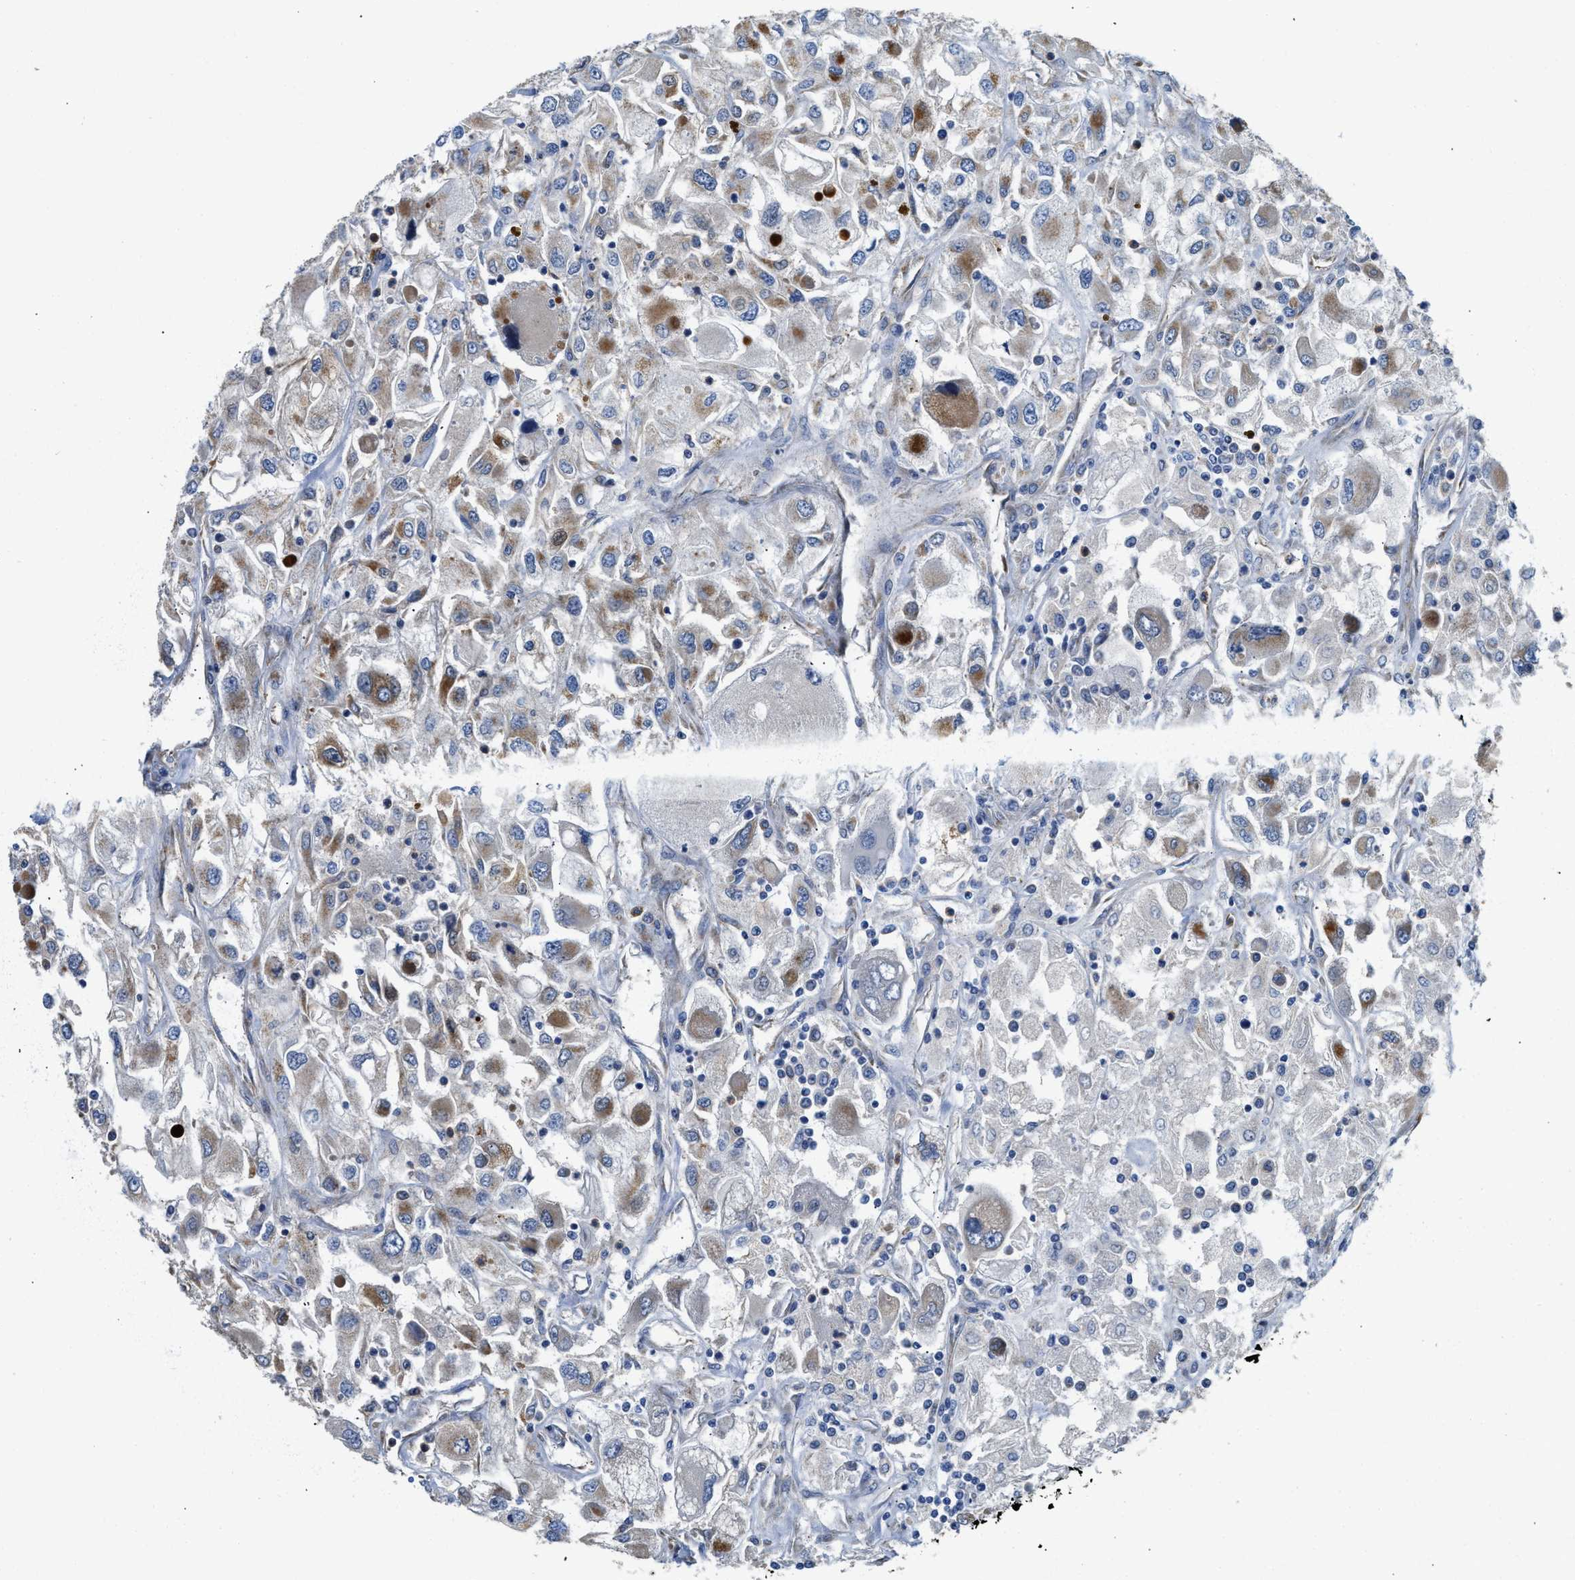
{"staining": {"intensity": "moderate", "quantity": "25%-75%", "location": "cytoplasmic/membranous"}, "tissue": "renal cancer", "cell_type": "Tumor cells", "image_type": "cancer", "snomed": [{"axis": "morphology", "description": "Adenocarcinoma, NOS"}, {"axis": "topography", "description": "Kidney"}], "caption": "Human renal cancer (adenocarcinoma) stained with a brown dye exhibits moderate cytoplasmic/membranous positive expression in about 25%-75% of tumor cells.", "gene": "SLC25A13", "patient": {"sex": "female", "age": 52}}